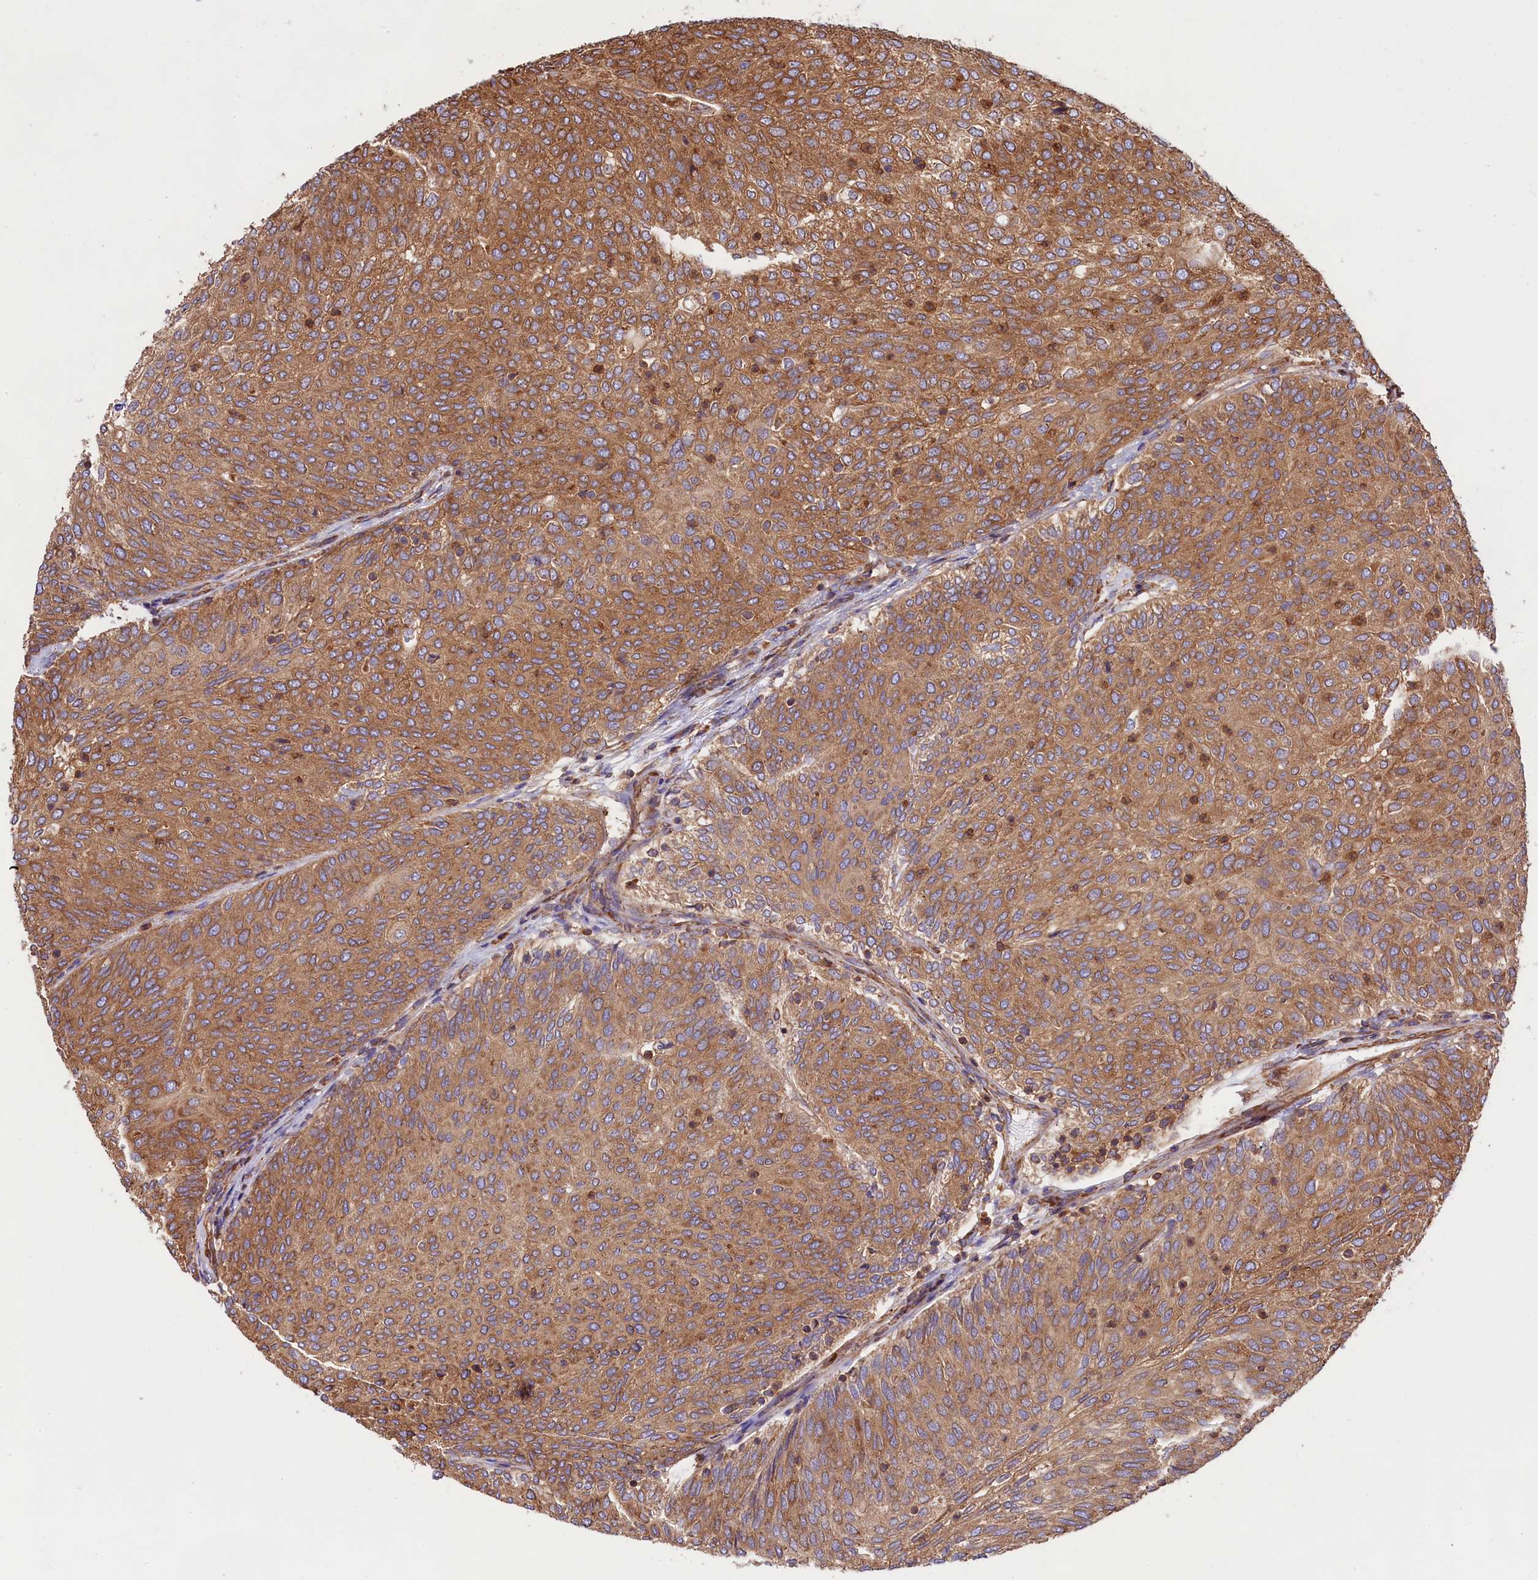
{"staining": {"intensity": "moderate", "quantity": ">75%", "location": "cytoplasmic/membranous"}, "tissue": "urothelial cancer", "cell_type": "Tumor cells", "image_type": "cancer", "snomed": [{"axis": "morphology", "description": "Urothelial carcinoma, Low grade"}, {"axis": "topography", "description": "Urinary bladder"}], "caption": "High-magnification brightfield microscopy of urothelial cancer stained with DAB (3,3'-diaminobenzidine) (brown) and counterstained with hematoxylin (blue). tumor cells exhibit moderate cytoplasmic/membranous expression is identified in about>75% of cells. The staining was performed using DAB (3,3'-diaminobenzidine), with brown indicating positive protein expression. Nuclei are stained blue with hematoxylin.", "gene": "GYS1", "patient": {"sex": "female", "age": 79}}